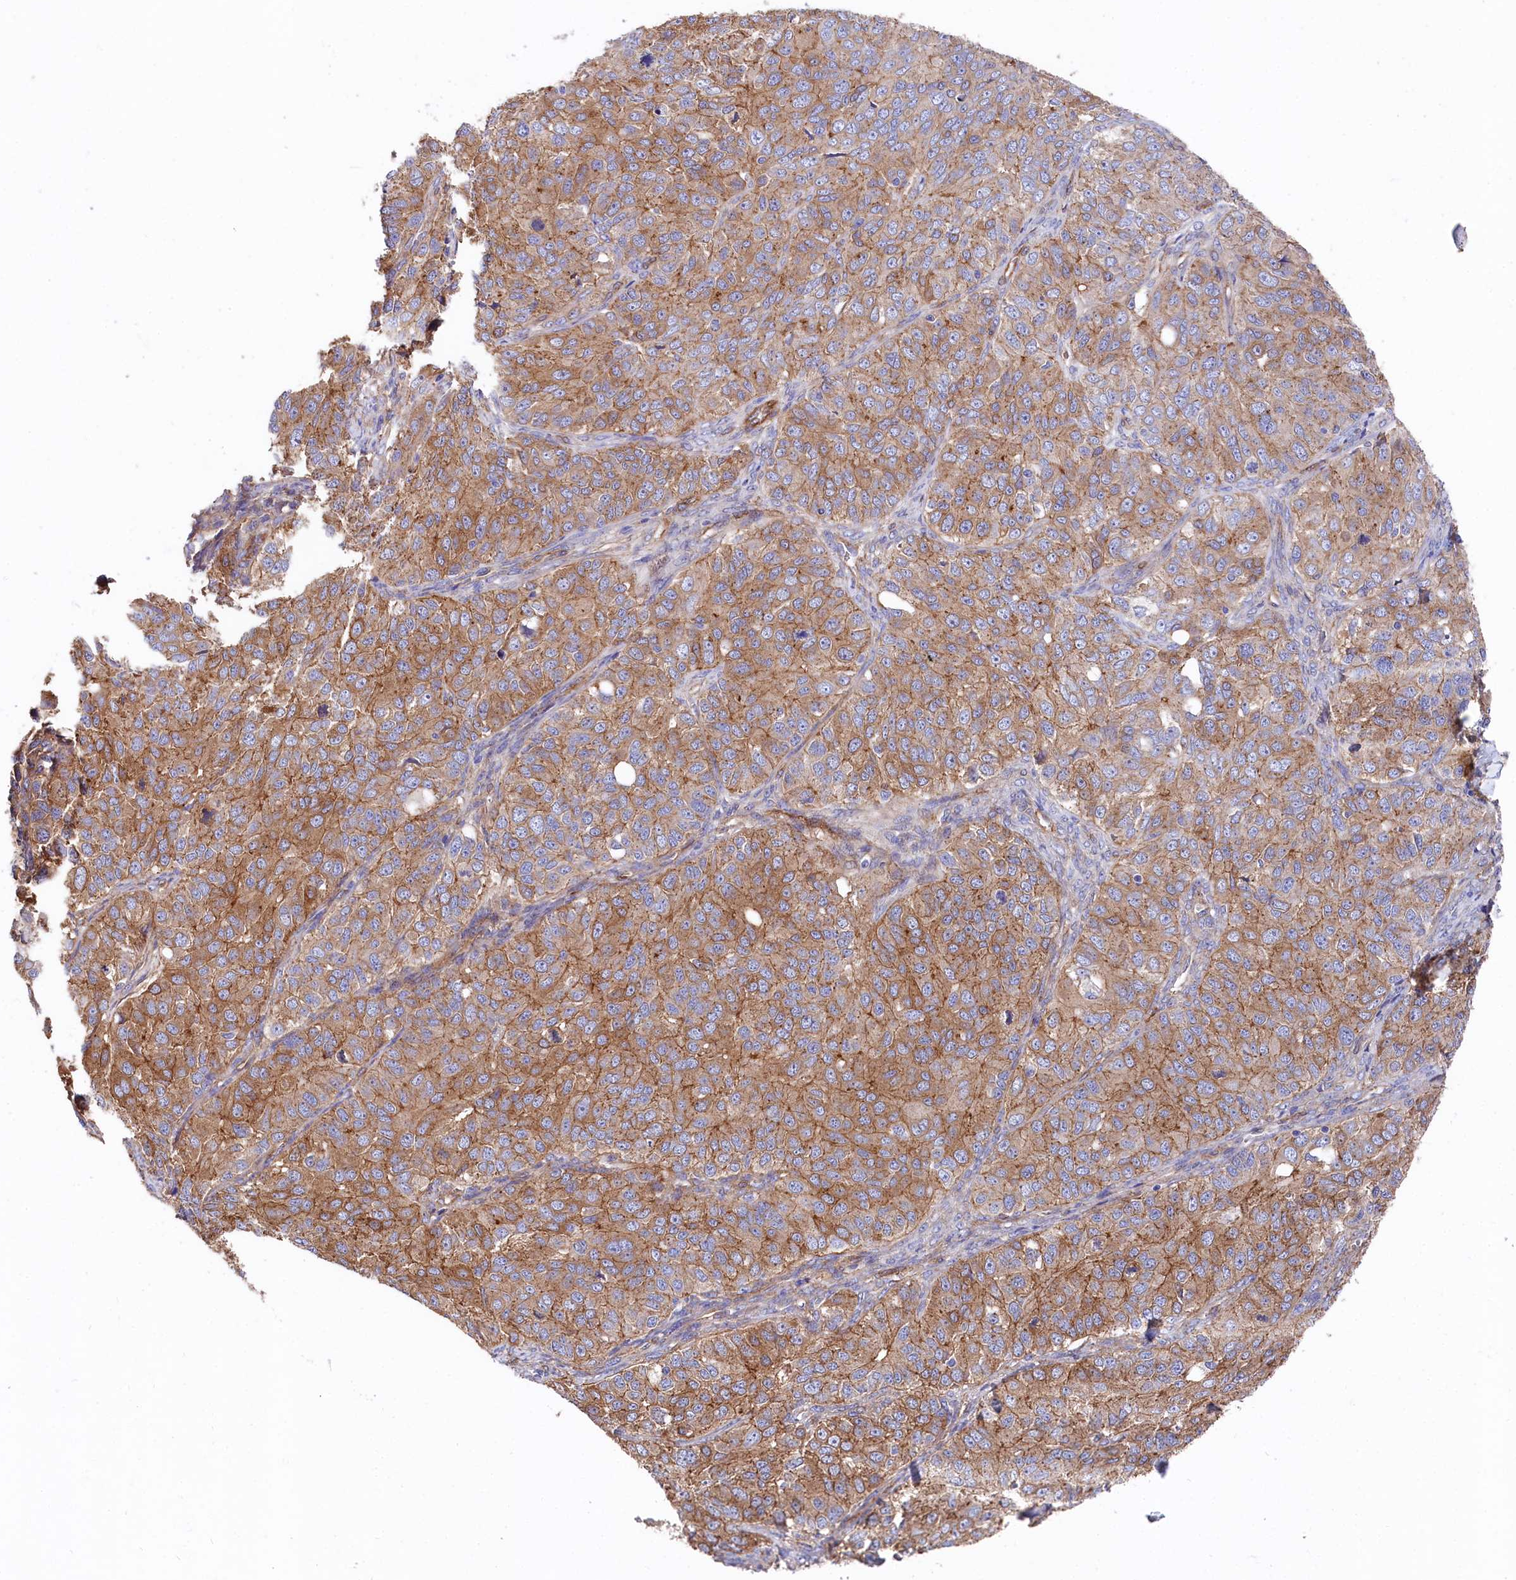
{"staining": {"intensity": "moderate", "quantity": ">75%", "location": "cytoplasmic/membranous"}, "tissue": "ovarian cancer", "cell_type": "Tumor cells", "image_type": "cancer", "snomed": [{"axis": "morphology", "description": "Carcinoma, endometroid"}, {"axis": "topography", "description": "Ovary"}], "caption": "Ovarian cancer stained with immunohistochemistry (IHC) displays moderate cytoplasmic/membranous staining in about >75% of tumor cells.", "gene": "TNKS1BP1", "patient": {"sex": "female", "age": 51}}